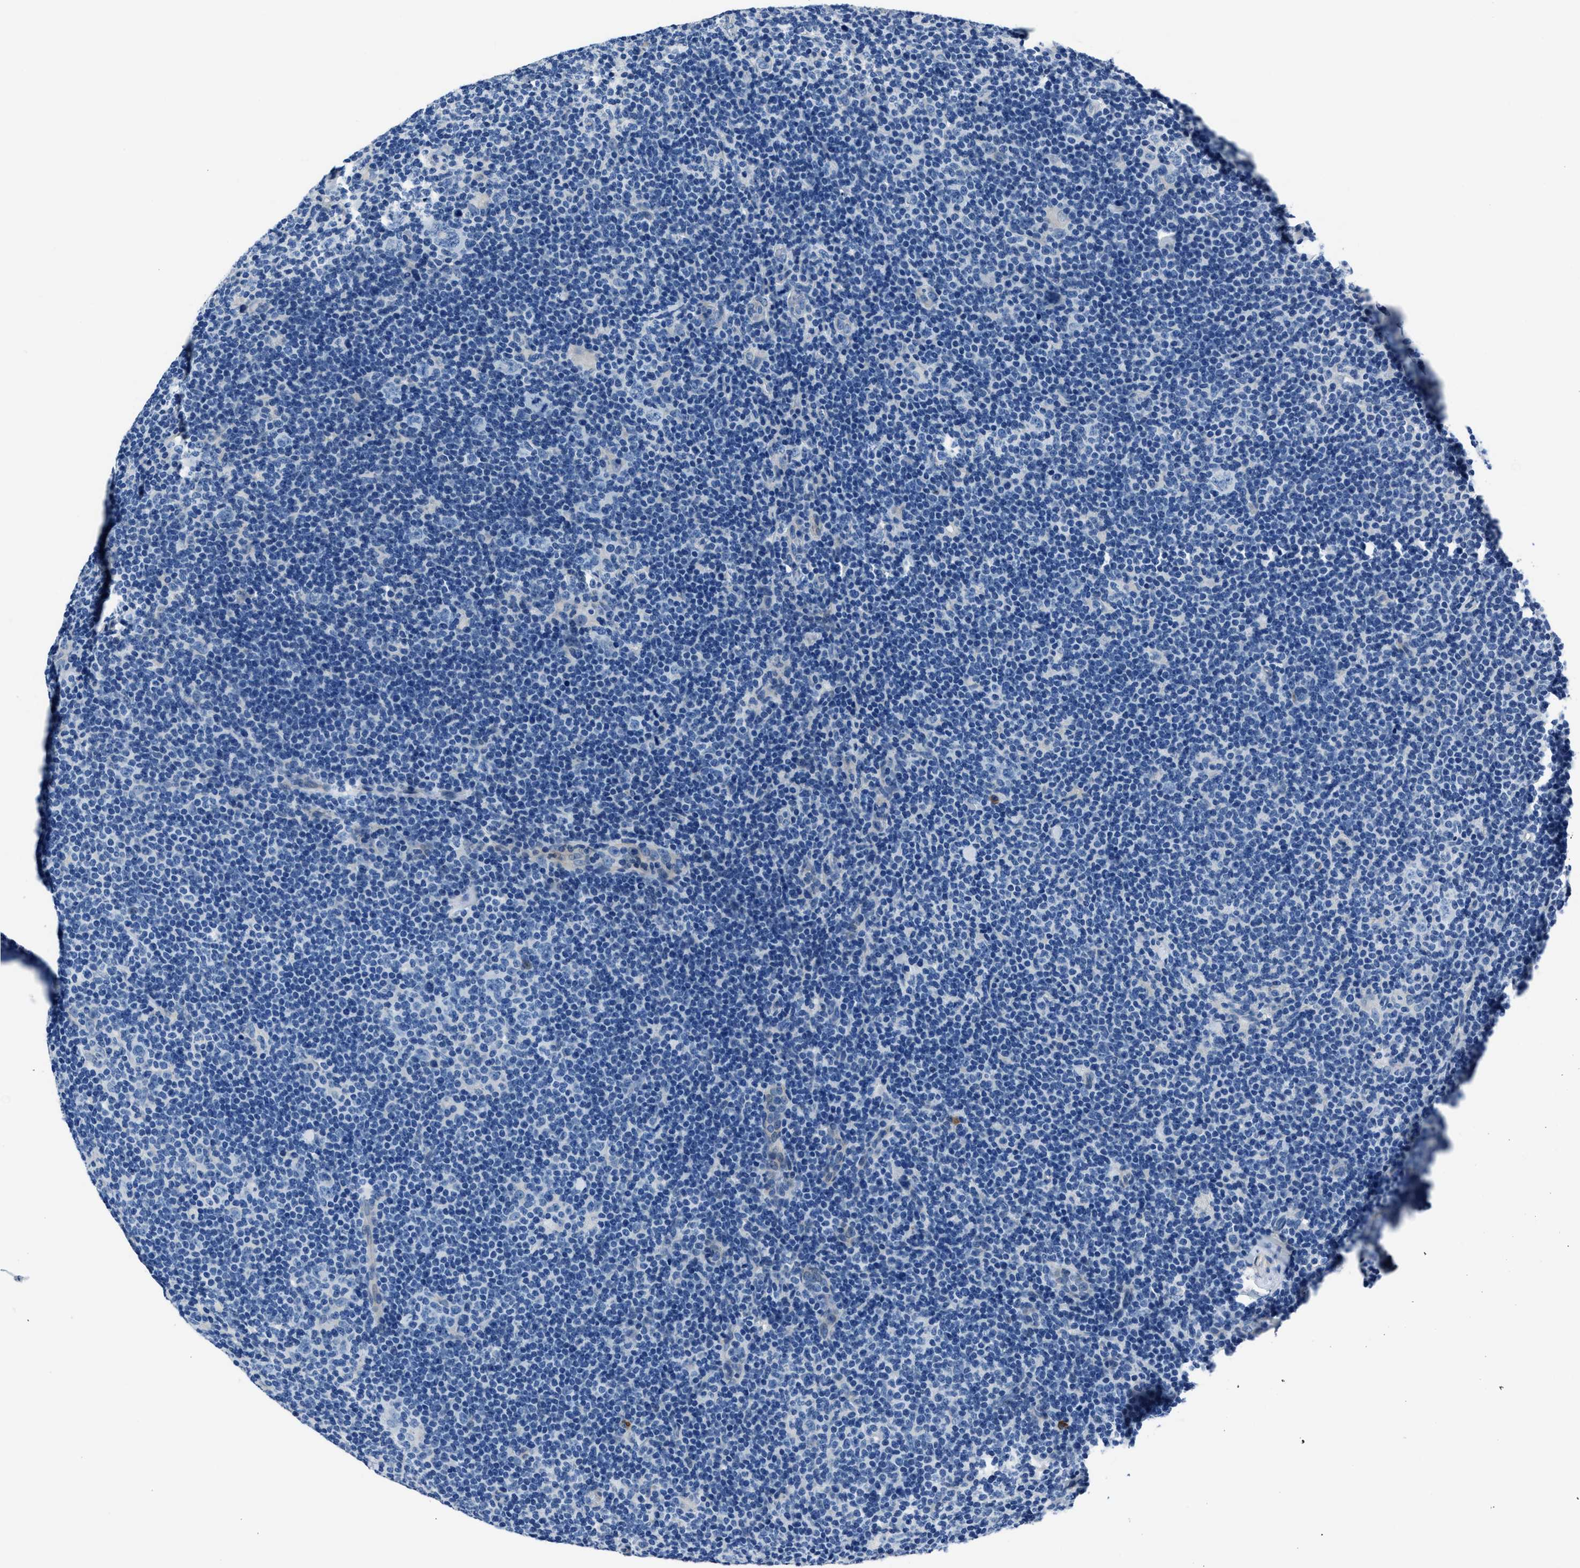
{"staining": {"intensity": "negative", "quantity": "none", "location": "none"}, "tissue": "lymphoma", "cell_type": "Tumor cells", "image_type": "cancer", "snomed": [{"axis": "morphology", "description": "Hodgkin's disease, NOS"}, {"axis": "topography", "description": "Lymph node"}], "caption": "A histopathology image of lymphoma stained for a protein displays no brown staining in tumor cells.", "gene": "NACAD", "patient": {"sex": "female", "age": 57}}